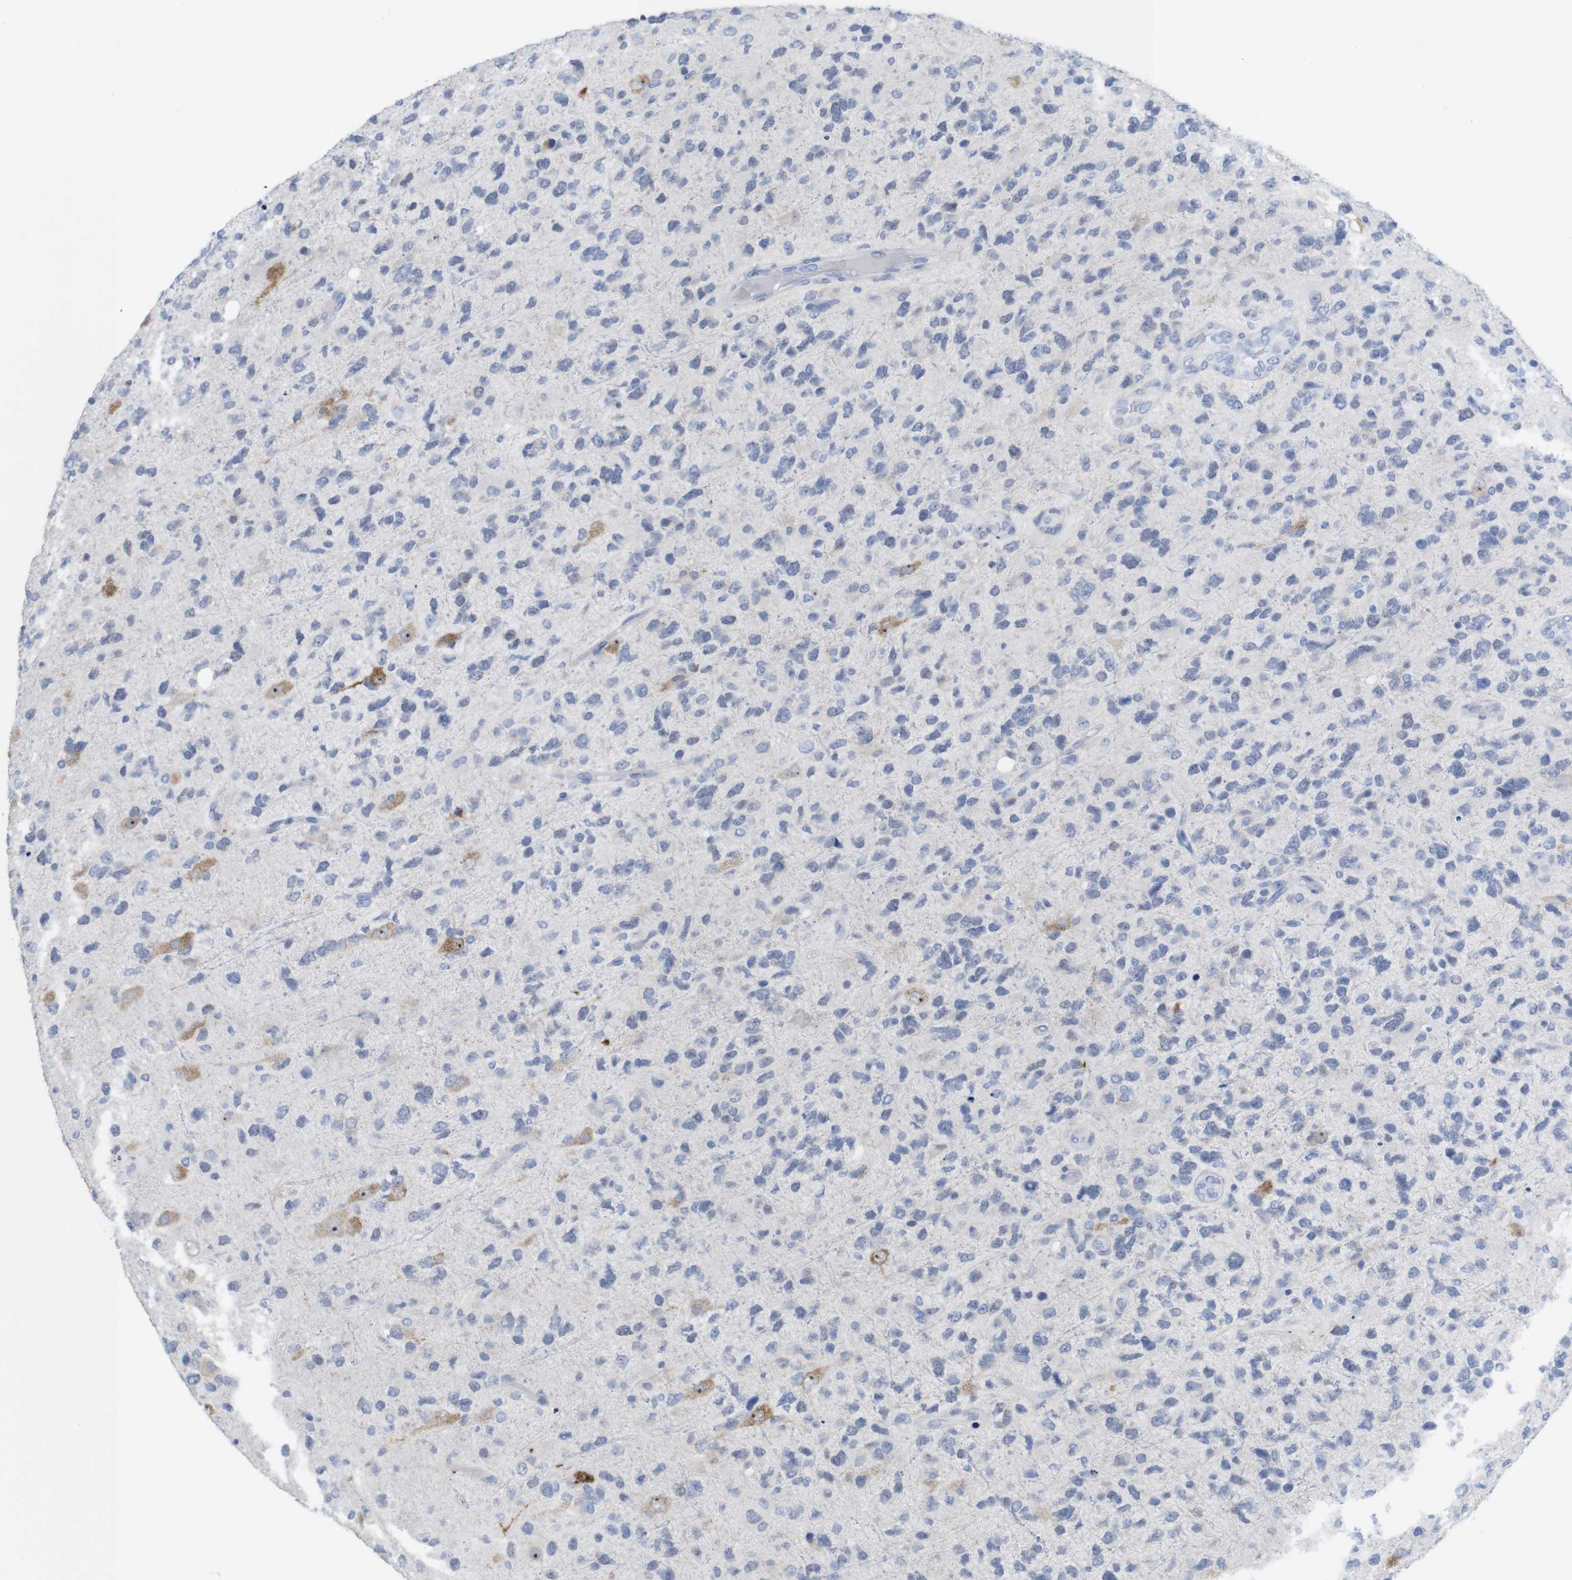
{"staining": {"intensity": "negative", "quantity": "none", "location": "none"}, "tissue": "glioma", "cell_type": "Tumor cells", "image_type": "cancer", "snomed": [{"axis": "morphology", "description": "Glioma, malignant, High grade"}, {"axis": "topography", "description": "Brain"}], "caption": "This is a micrograph of immunohistochemistry (IHC) staining of glioma, which shows no staining in tumor cells.", "gene": "PNMA1", "patient": {"sex": "female", "age": 58}}